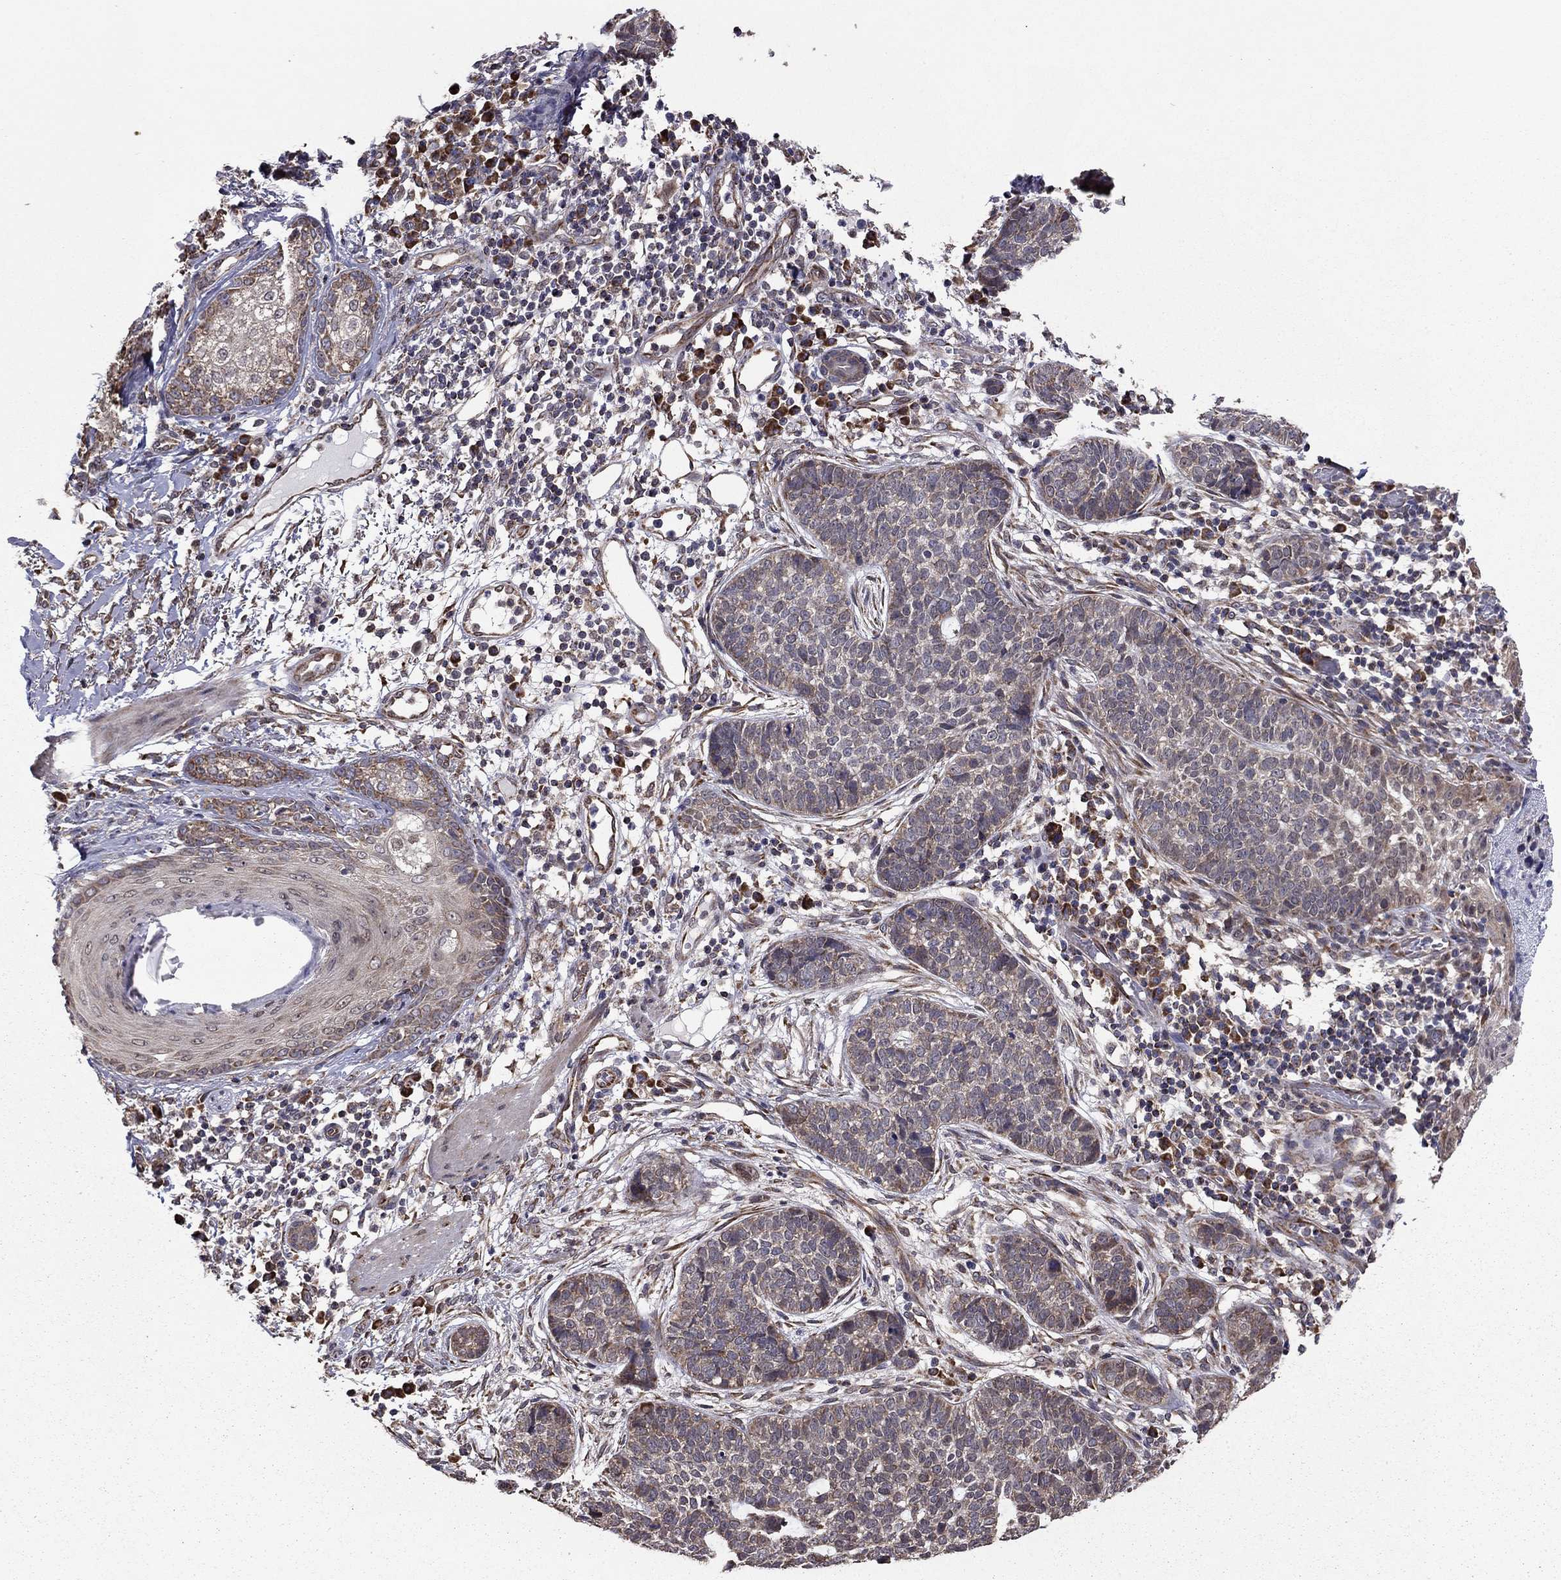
{"staining": {"intensity": "negative", "quantity": "none", "location": "none"}, "tissue": "skin cancer", "cell_type": "Tumor cells", "image_type": "cancer", "snomed": [{"axis": "morphology", "description": "Squamous cell carcinoma, NOS"}, {"axis": "topography", "description": "Skin"}], "caption": "Squamous cell carcinoma (skin) was stained to show a protein in brown. There is no significant staining in tumor cells. (DAB (3,3'-diaminobenzidine) IHC visualized using brightfield microscopy, high magnification).", "gene": "NKIRAS1", "patient": {"sex": "male", "age": 88}}